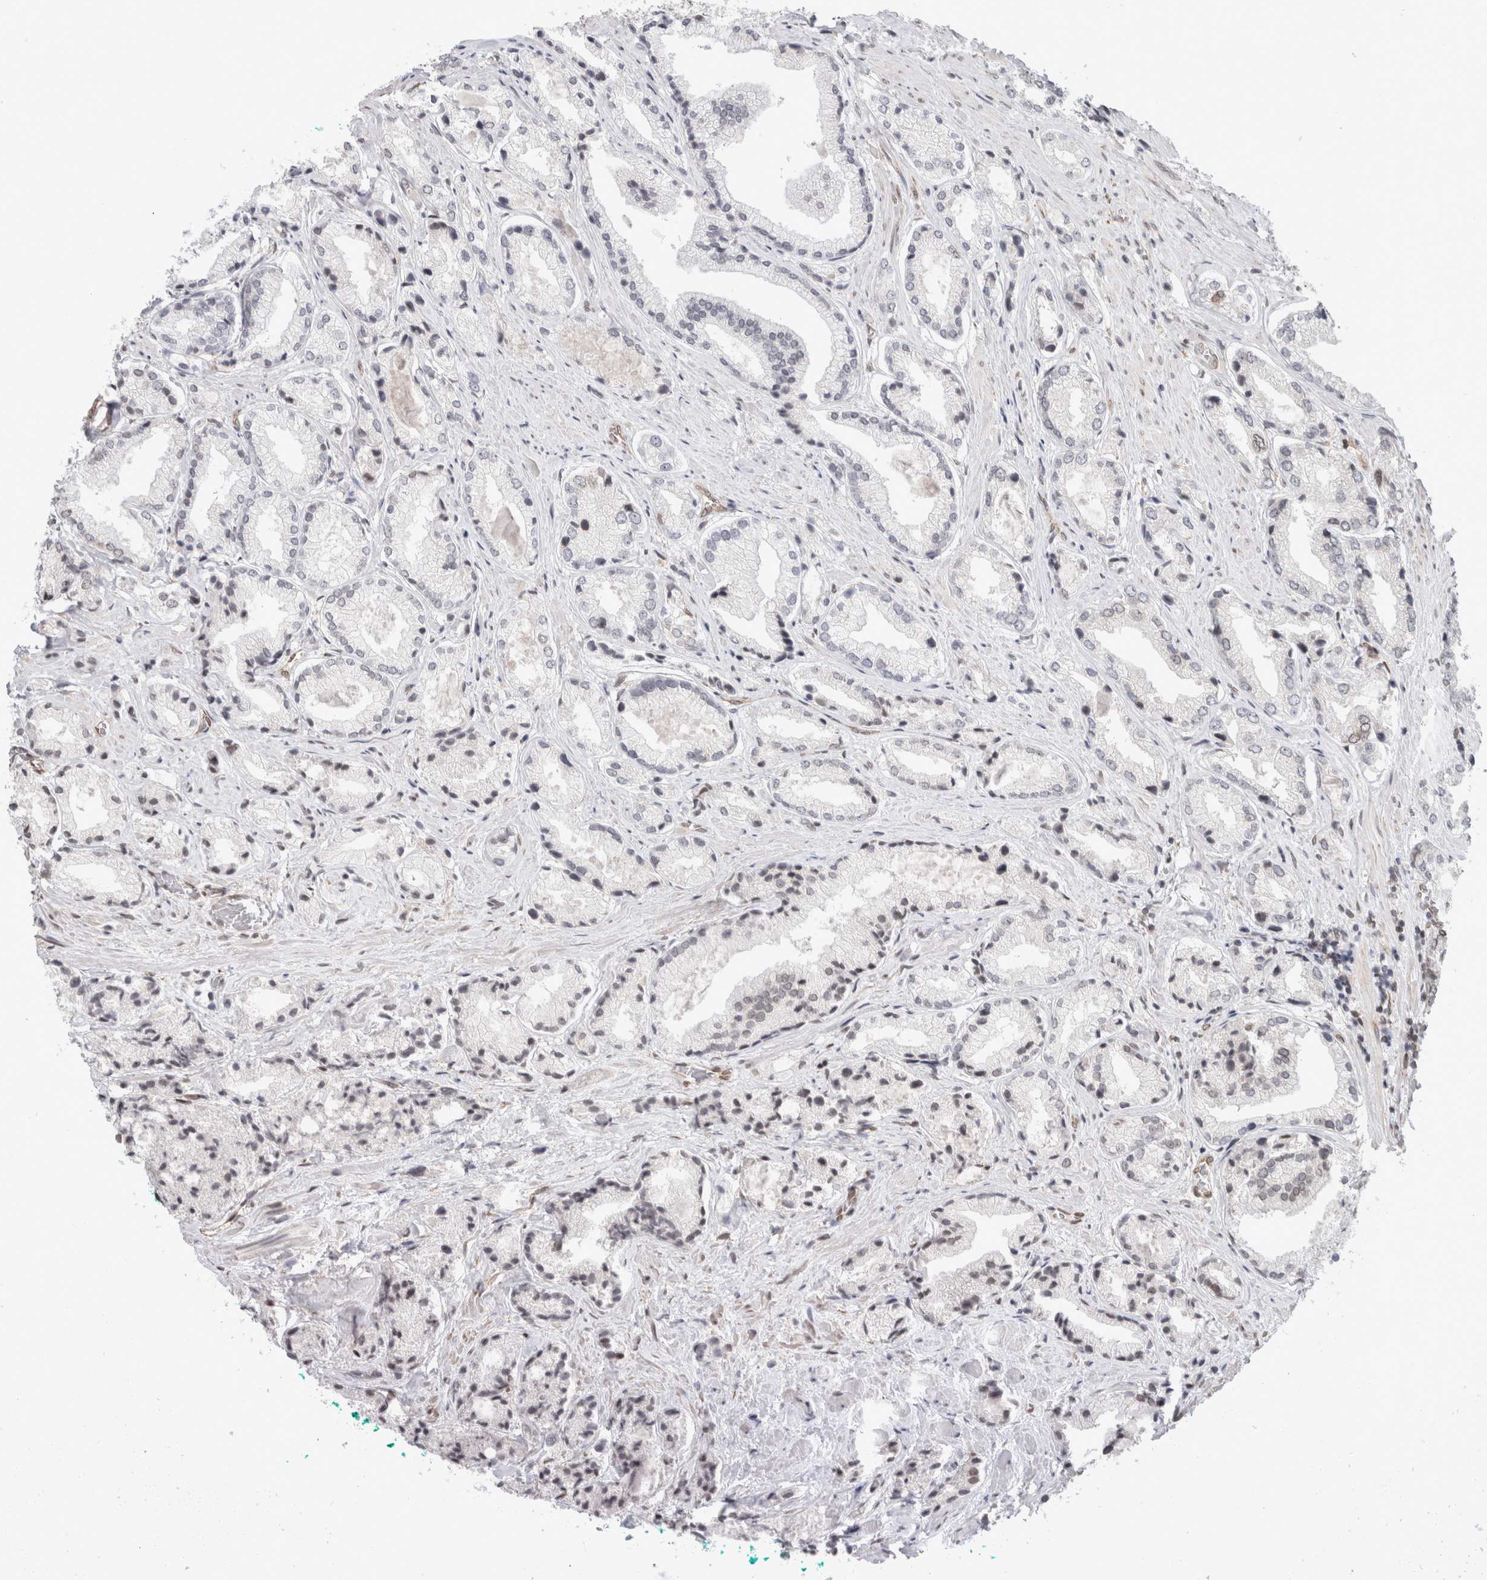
{"staining": {"intensity": "negative", "quantity": "none", "location": "none"}, "tissue": "prostate cancer", "cell_type": "Tumor cells", "image_type": "cancer", "snomed": [{"axis": "morphology", "description": "Adenocarcinoma, Low grade"}, {"axis": "topography", "description": "Prostate"}], "caption": "A high-resolution histopathology image shows immunohistochemistry (IHC) staining of prostate adenocarcinoma (low-grade), which shows no significant positivity in tumor cells. Nuclei are stained in blue.", "gene": "RBMX2", "patient": {"sex": "male", "age": 62}}